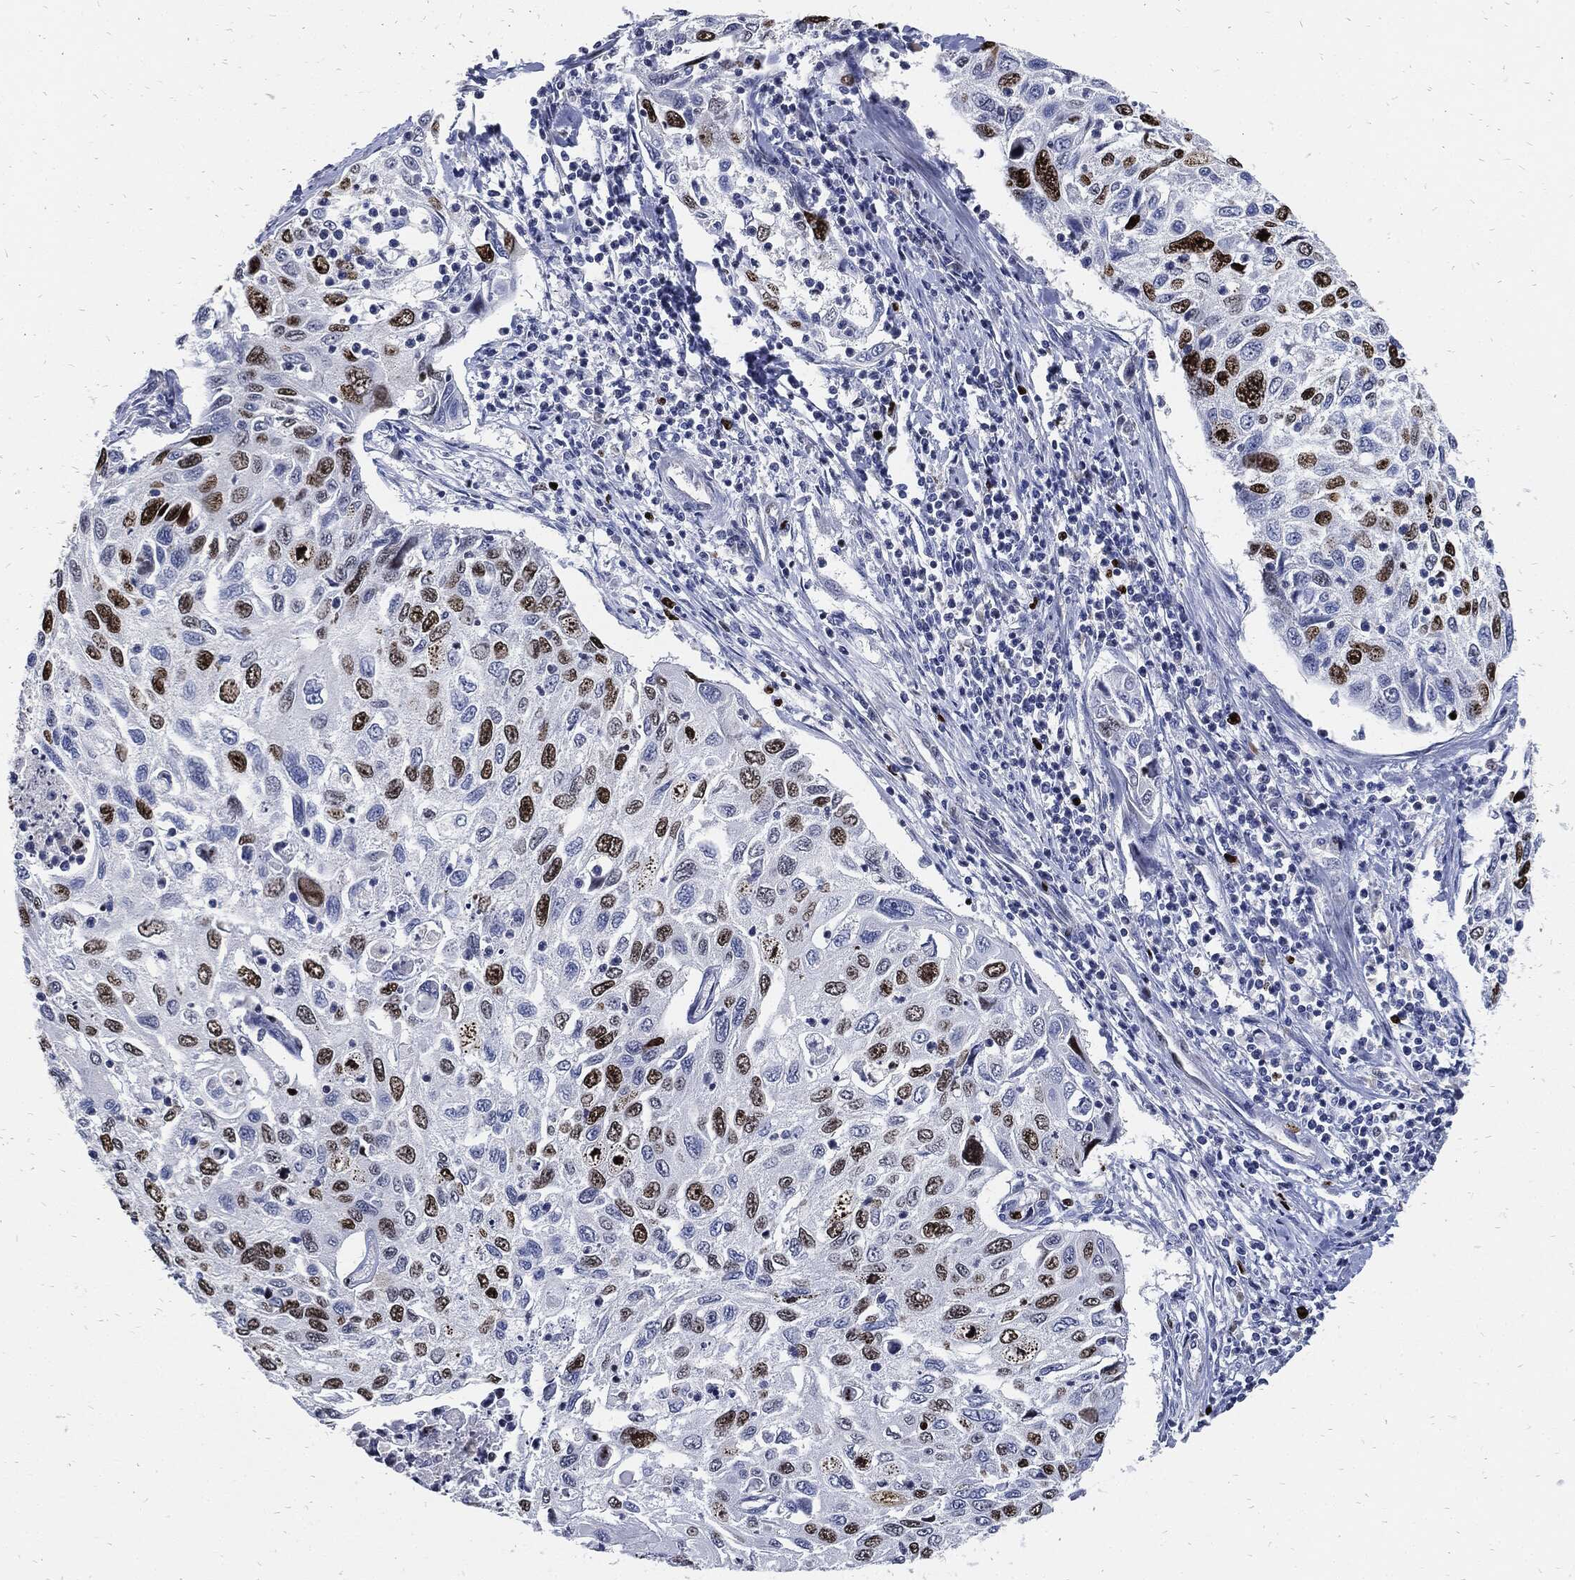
{"staining": {"intensity": "strong", "quantity": "<25%", "location": "nuclear"}, "tissue": "cervical cancer", "cell_type": "Tumor cells", "image_type": "cancer", "snomed": [{"axis": "morphology", "description": "Squamous cell carcinoma, NOS"}, {"axis": "topography", "description": "Cervix"}], "caption": "Cervical squamous cell carcinoma was stained to show a protein in brown. There is medium levels of strong nuclear positivity in approximately <25% of tumor cells.", "gene": "MKI67", "patient": {"sex": "female", "age": 70}}